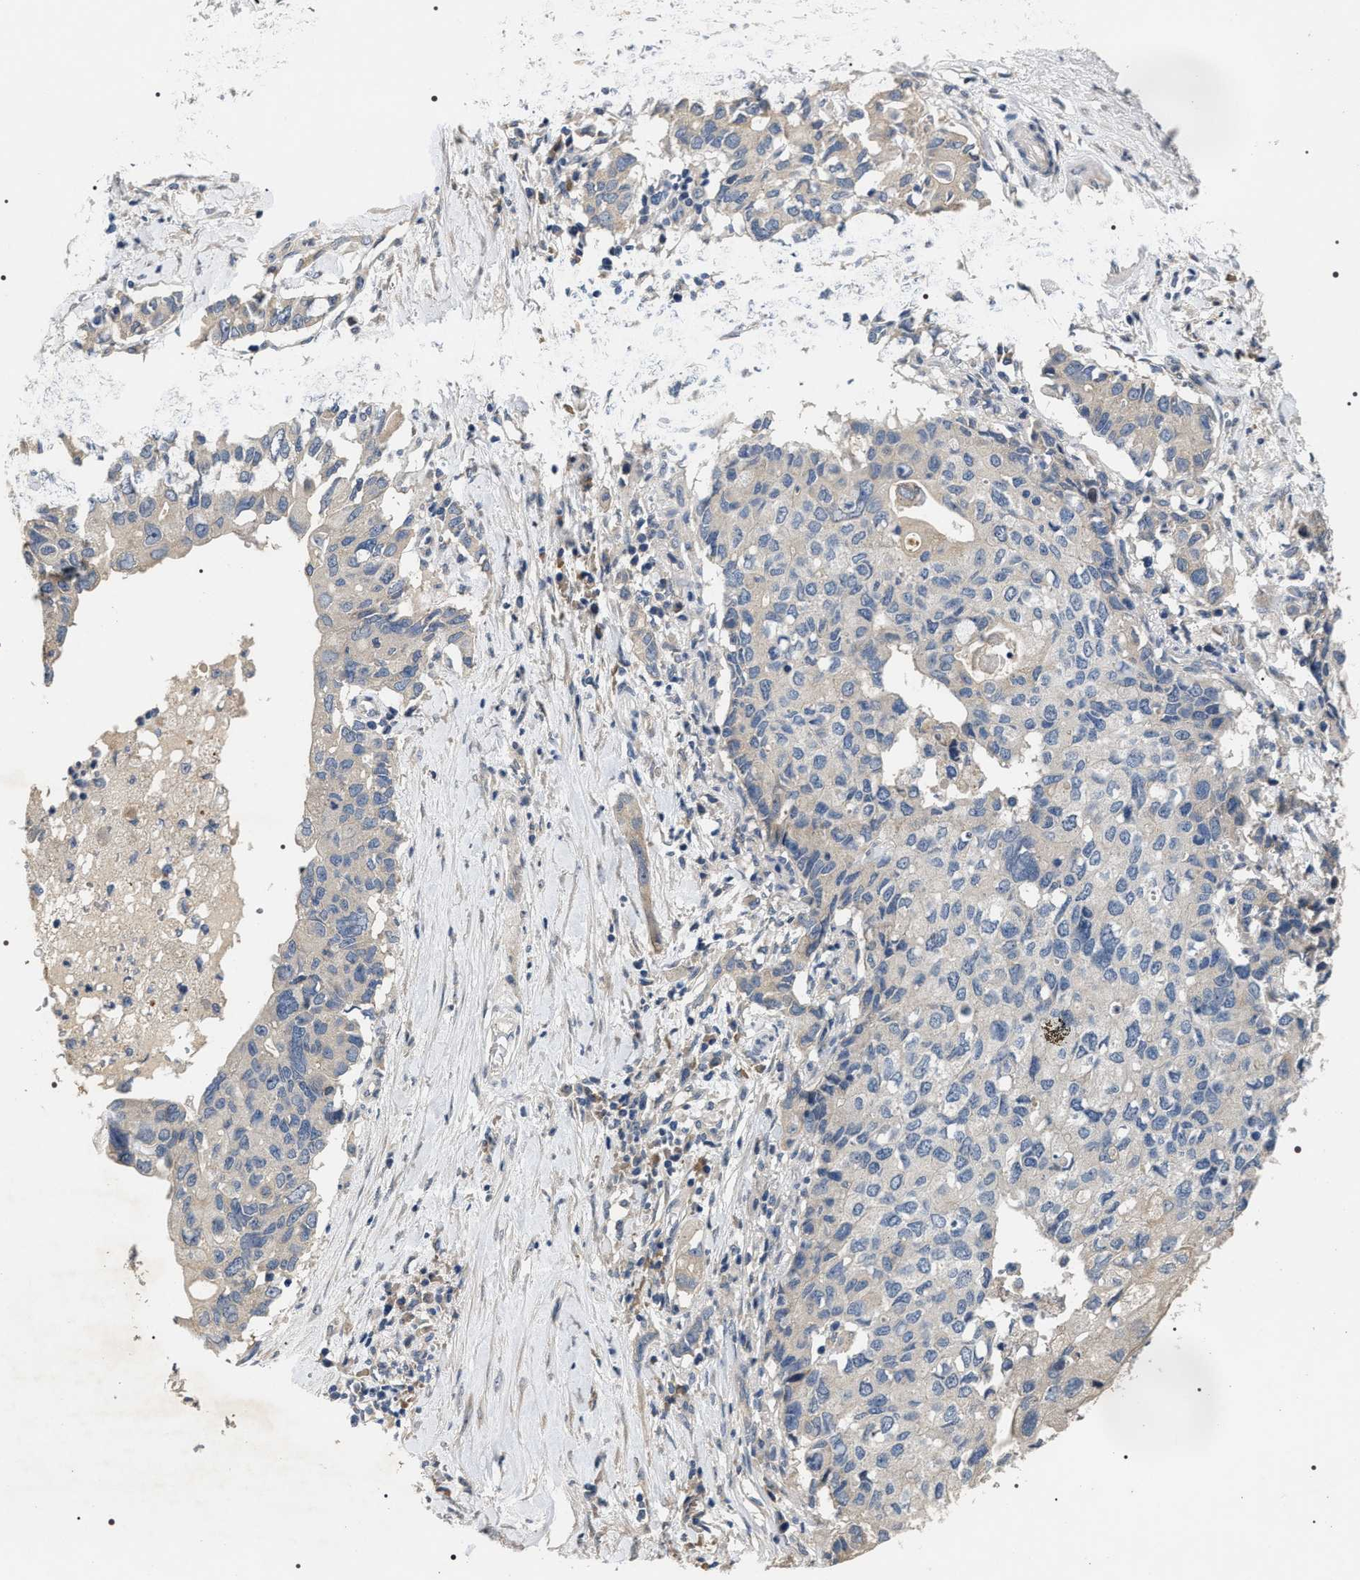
{"staining": {"intensity": "negative", "quantity": "none", "location": "none"}, "tissue": "pancreatic cancer", "cell_type": "Tumor cells", "image_type": "cancer", "snomed": [{"axis": "morphology", "description": "Adenocarcinoma, NOS"}, {"axis": "topography", "description": "Pancreas"}], "caption": "Immunohistochemistry (IHC) histopathology image of neoplastic tissue: human pancreatic adenocarcinoma stained with DAB exhibits no significant protein positivity in tumor cells.", "gene": "IFT81", "patient": {"sex": "female", "age": 56}}